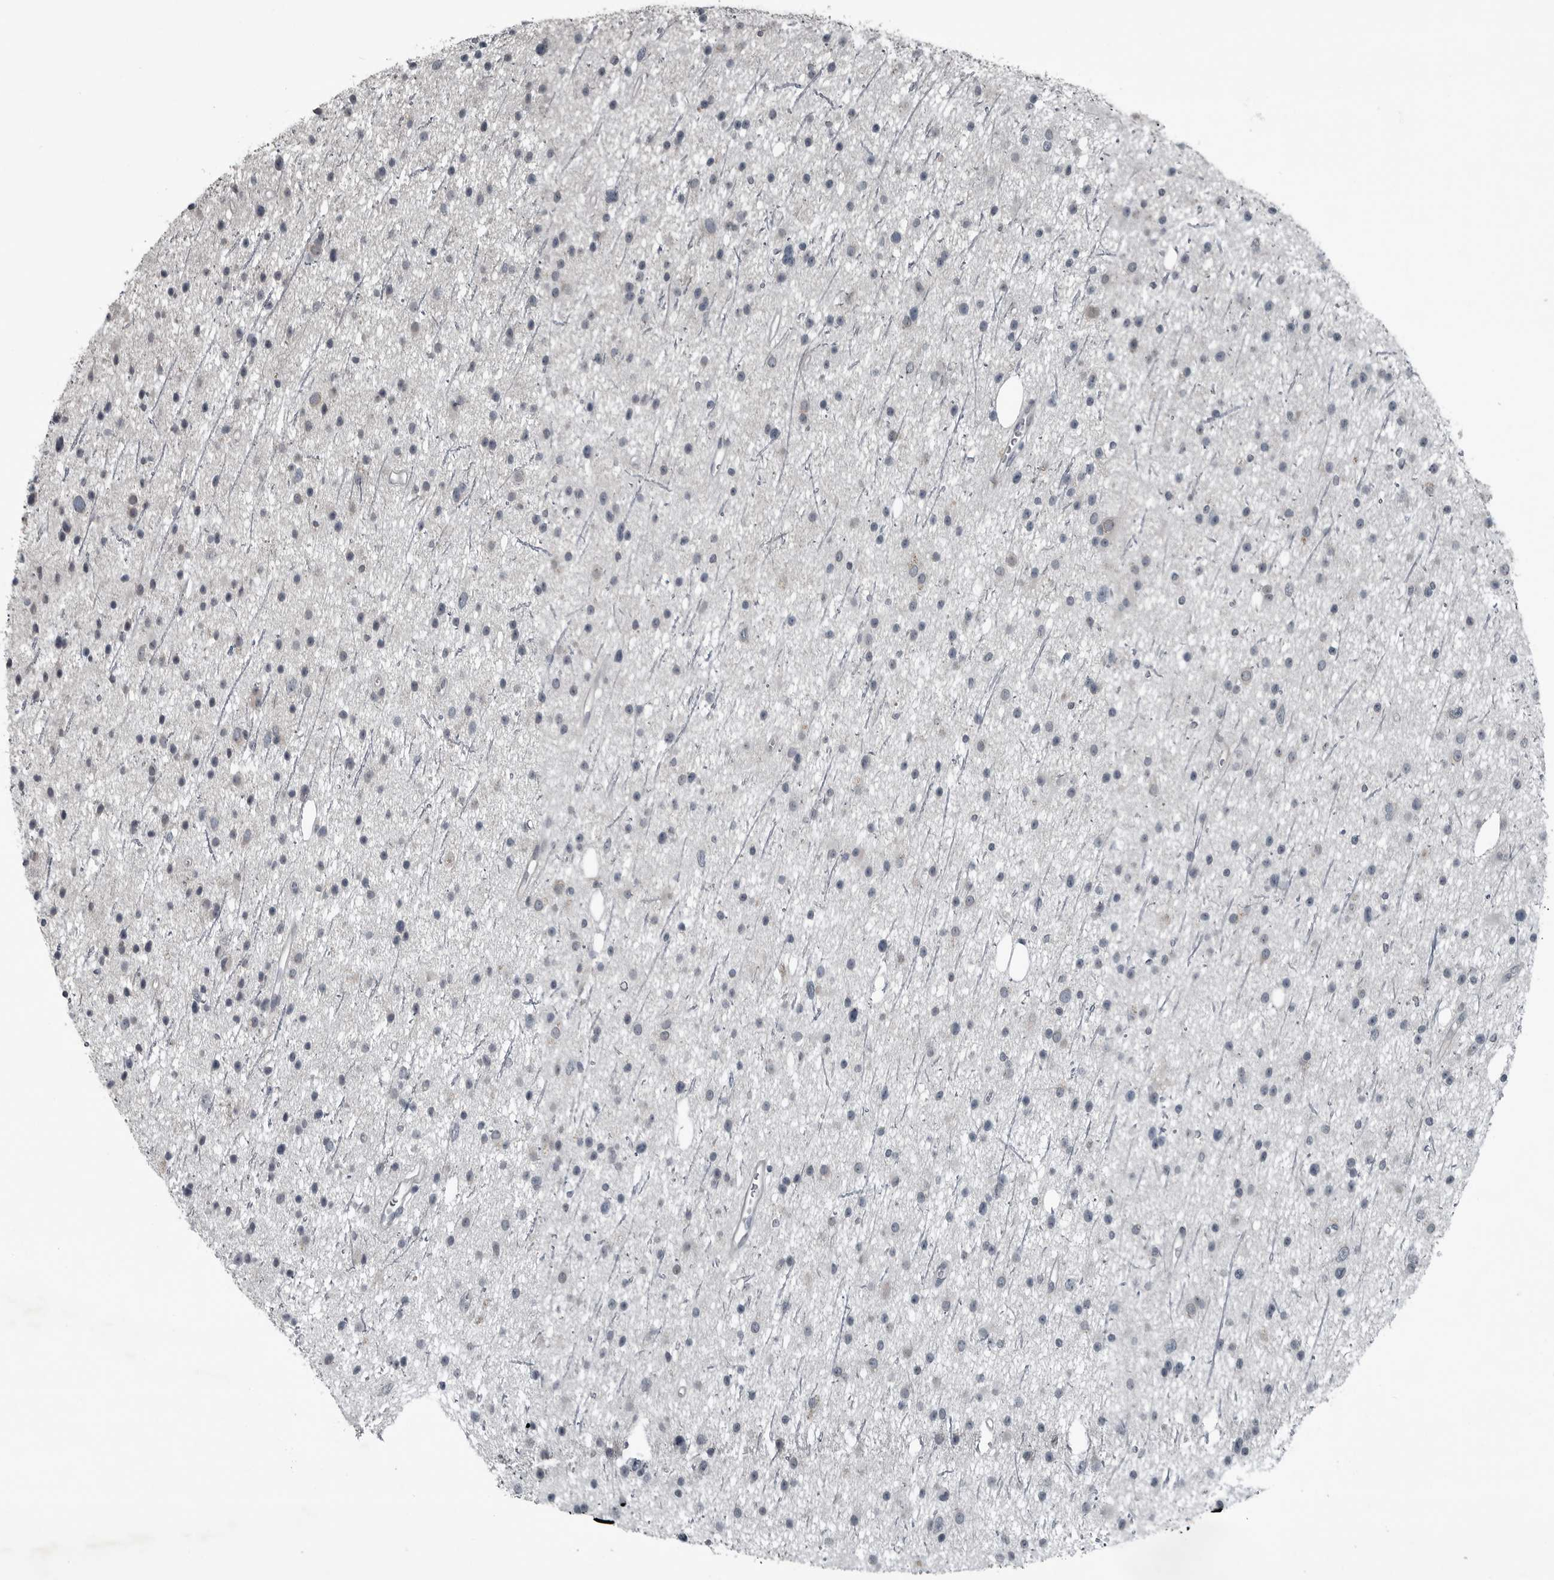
{"staining": {"intensity": "negative", "quantity": "none", "location": "none"}, "tissue": "glioma", "cell_type": "Tumor cells", "image_type": "cancer", "snomed": [{"axis": "morphology", "description": "Glioma, malignant, Low grade"}, {"axis": "topography", "description": "Cerebral cortex"}], "caption": "This image is of glioma stained with IHC to label a protein in brown with the nuclei are counter-stained blue. There is no expression in tumor cells.", "gene": "DNAAF11", "patient": {"sex": "female", "age": 39}}